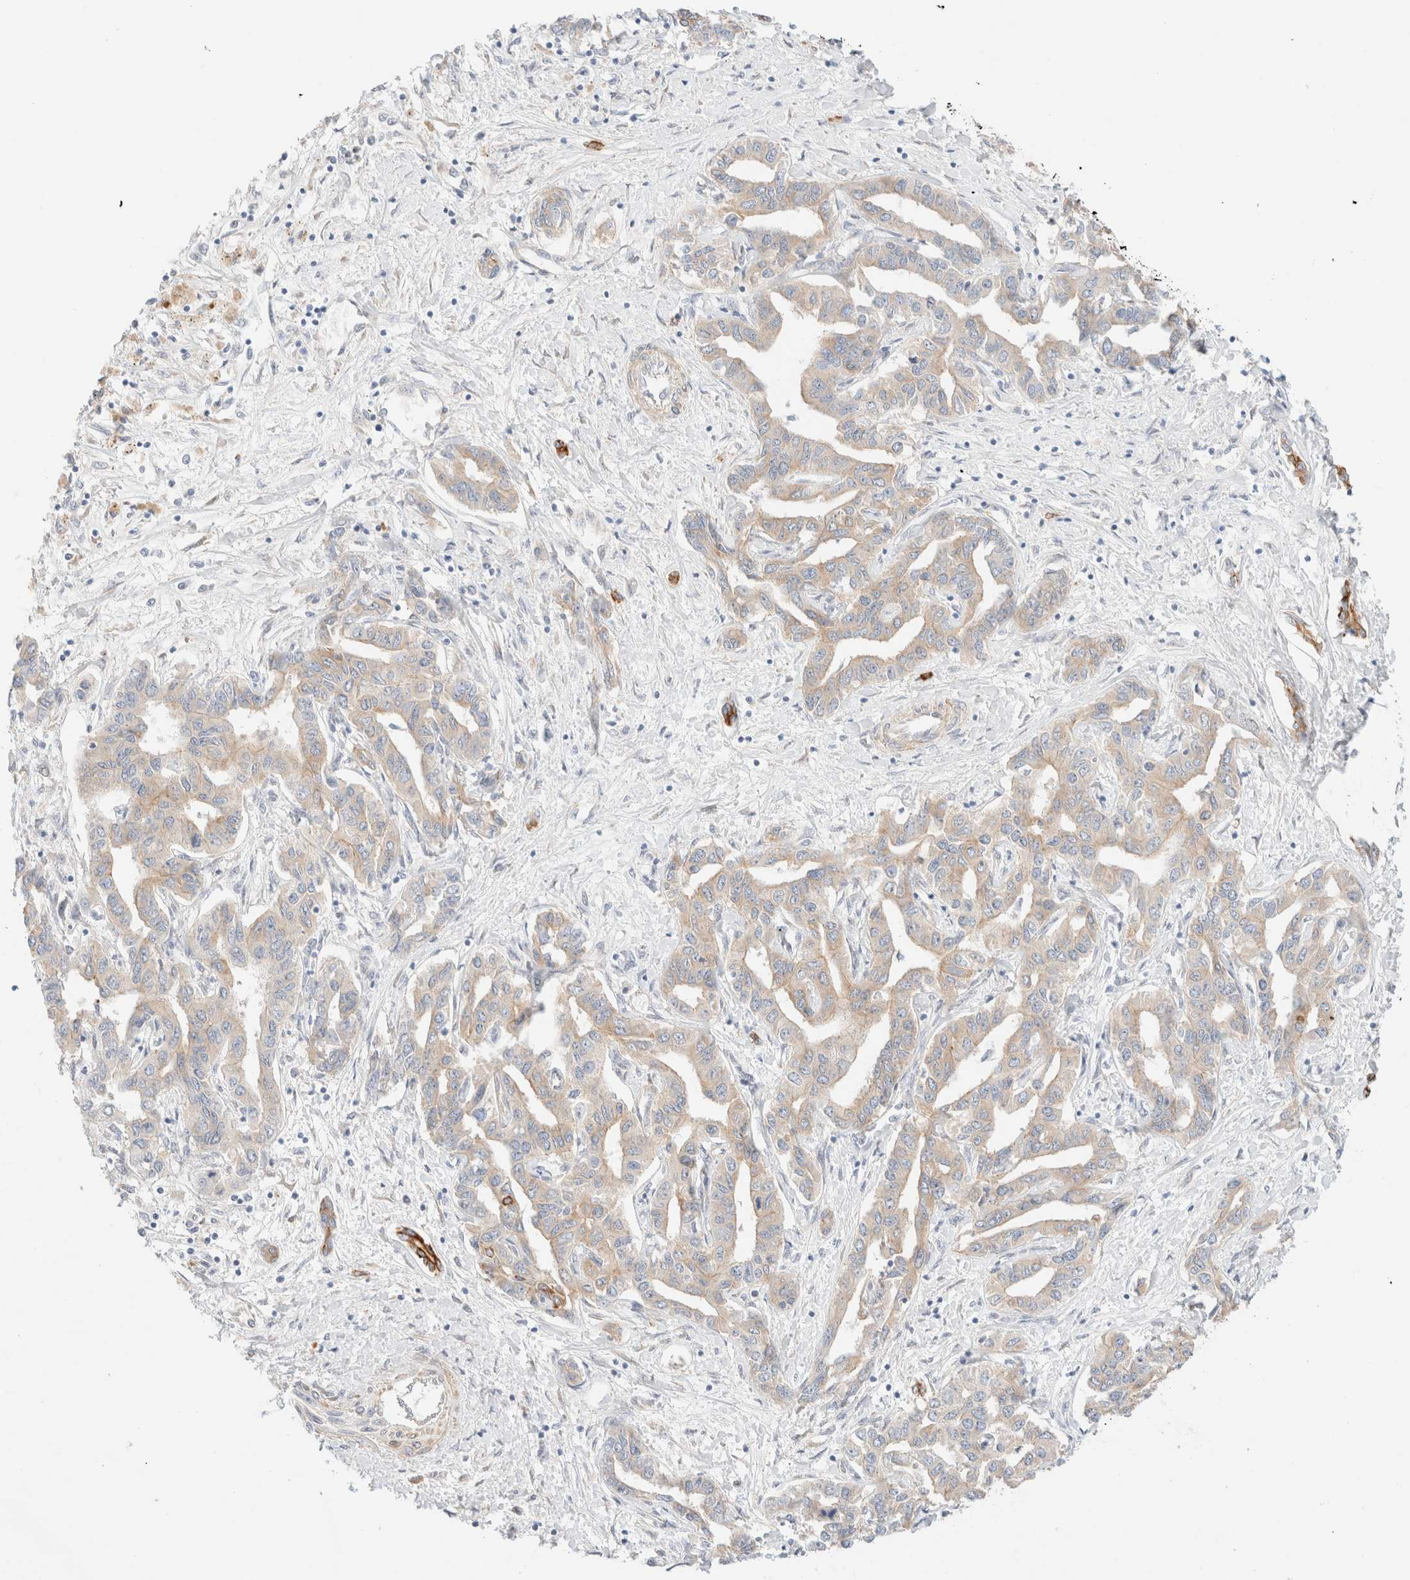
{"staining": {"intensity": "weak", "quantity": "25%-75%", "location": "cytoplasmic/membranous"}, "tissue": "liver cancer", "cell_type": "Tumor cells", "image_type": "cancer", "snomed": [{"axis": "morphology", "description": "Cholangiocarcinoma"}, {"axis": "topography", "description": "Liver"}], "caption": "This is a histology image of immunohistochemistry staining of liver cholangiocarcinoma, which shows weak expression in the cytoplasmic/membranous of tumor cells.", "gene": "NIBAN2", "patient": {"sex": "male", "age": 59}}